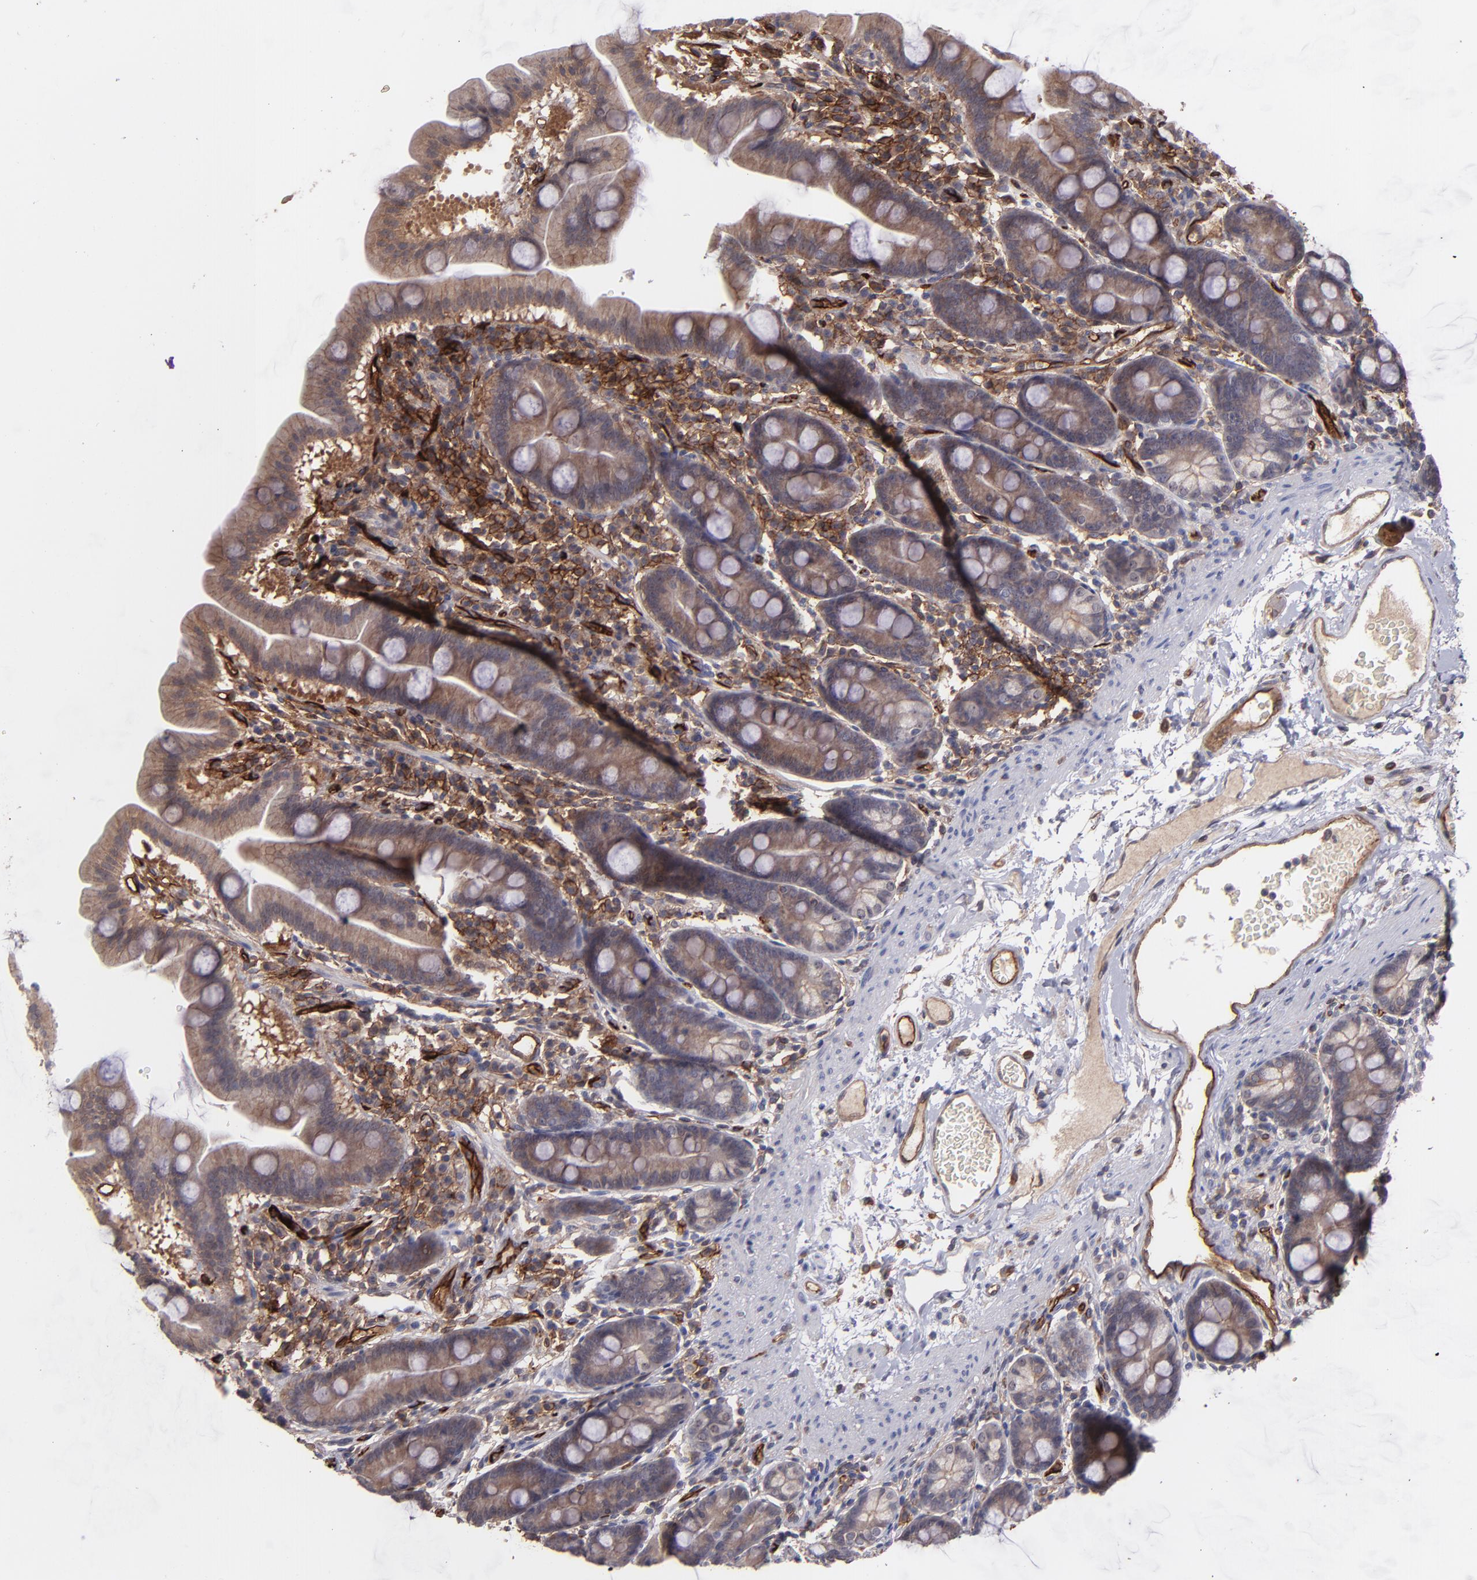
{"staining": {"intensity": "moderate", "quantity": "25%-75%", "location": "cytoplasmic/membranous"}, "tissue": "duodenum", "cell_type": "Glandular cells", "image_type": "normal", "snomed": [{"axis": "morphology", "description": "Normal tissue, NOS"}, {"axis": "topography", "description": "Duodenum"}], "caption": "Immunohistochemical staining of normal duodenum demonstrates 25%-75% levels of moderate cytoplasmic/membranous protein staining in about 25%-75% of glandular cells. (Brightfield microscopy of DAB IHC at high magnification).", "gene": "ICAM1", "patient": {"sex": "male", "age": 50}}